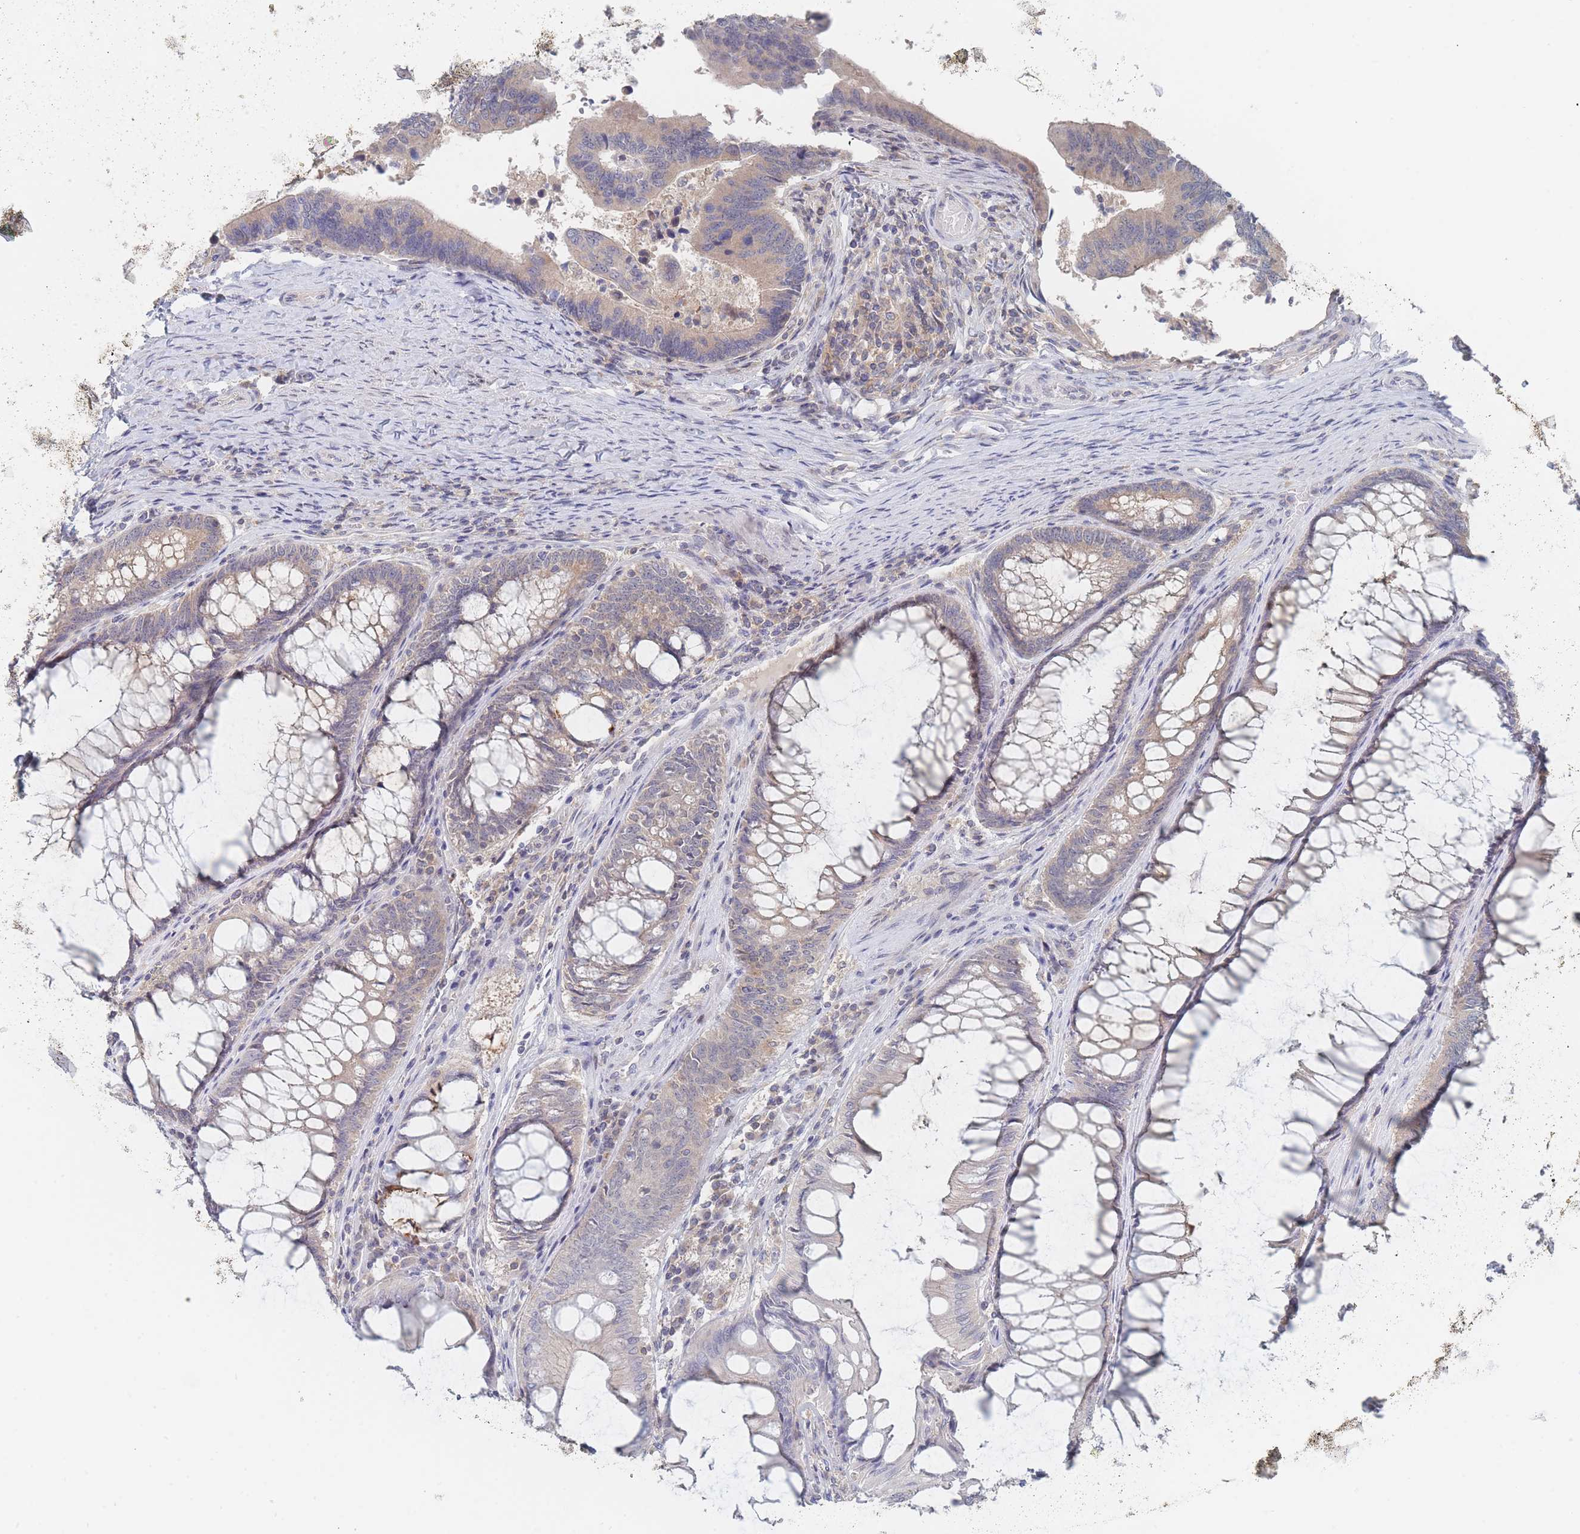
{"staining": {"intensity": "weak", "quantity": ">75%", "location": "cytoplasmic/membranous"}, "tissue": "colorectal cancer", "cell_type": "Tumor cells", "image_type": "cancer", "snomed": [{"axis": "morphology", "description": "Adenocarcinoma, NOS"}, {"axis": "topography", "description": "Colon"}], "caption": "Human adenocarcinoma (colorectal) stained for a protein (brown) shows weak cytoplasmic/membranous positive staining in about >75% of tumor cells.", "gene": "PPP6C", "patient": {"sex": "female", "age": 67}}